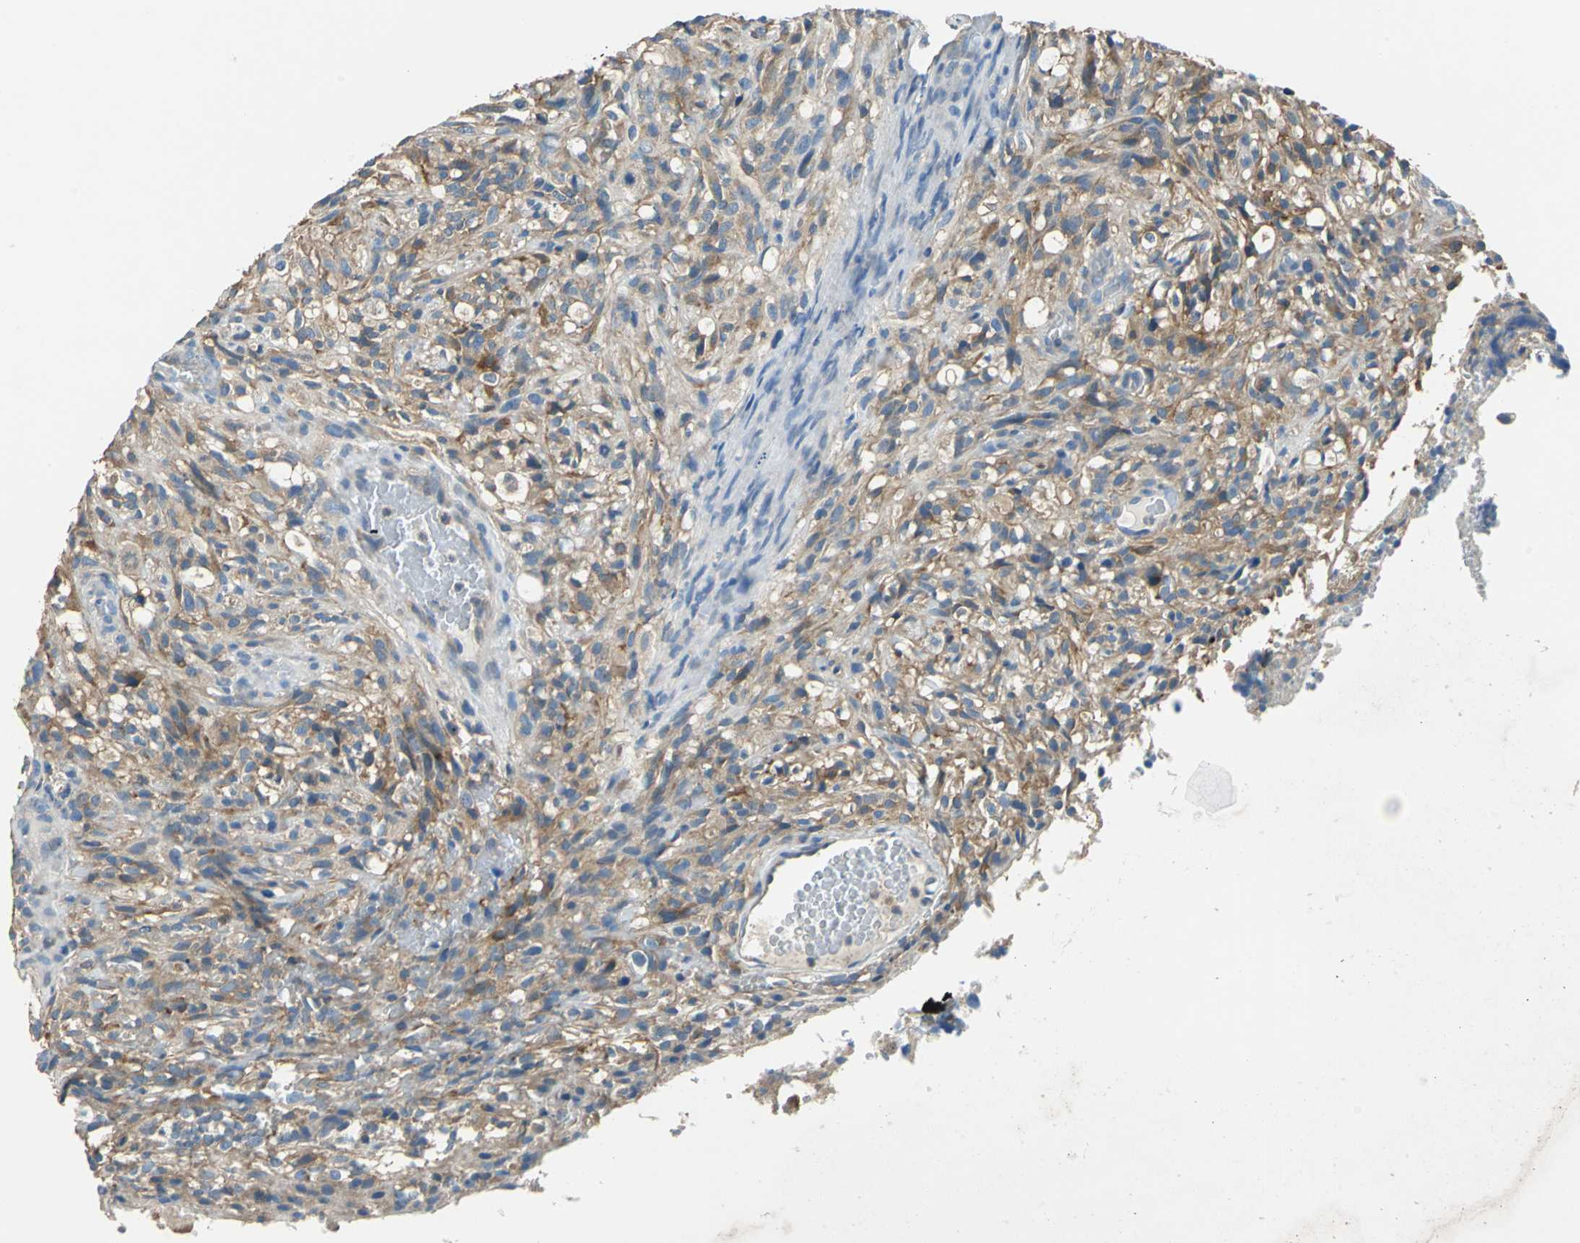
{"staining": {"intensity": "moderate", "quantity": ">75%", "location": "cytoplasmic/membranous"}, "tissue": "glioma", "cell_type": "Tumor cells", "image_type": "cancer", "snomed": [{"axis": "morphology", "description": "Normal tissue, NOS"}, {"axis": "morphology", "description": "Glioma, malignant, High grade"}, {"axis": "topography", "description": "Cerebral cortex"}], "caption": "About >75% of tumor cells in human glioma show moderate cytoplasmic/membranous protein positivity as visualized by brown immunohistochemical staining.", "gene": "PRKCA", "patient": {"sex": "male", "age": 75}}